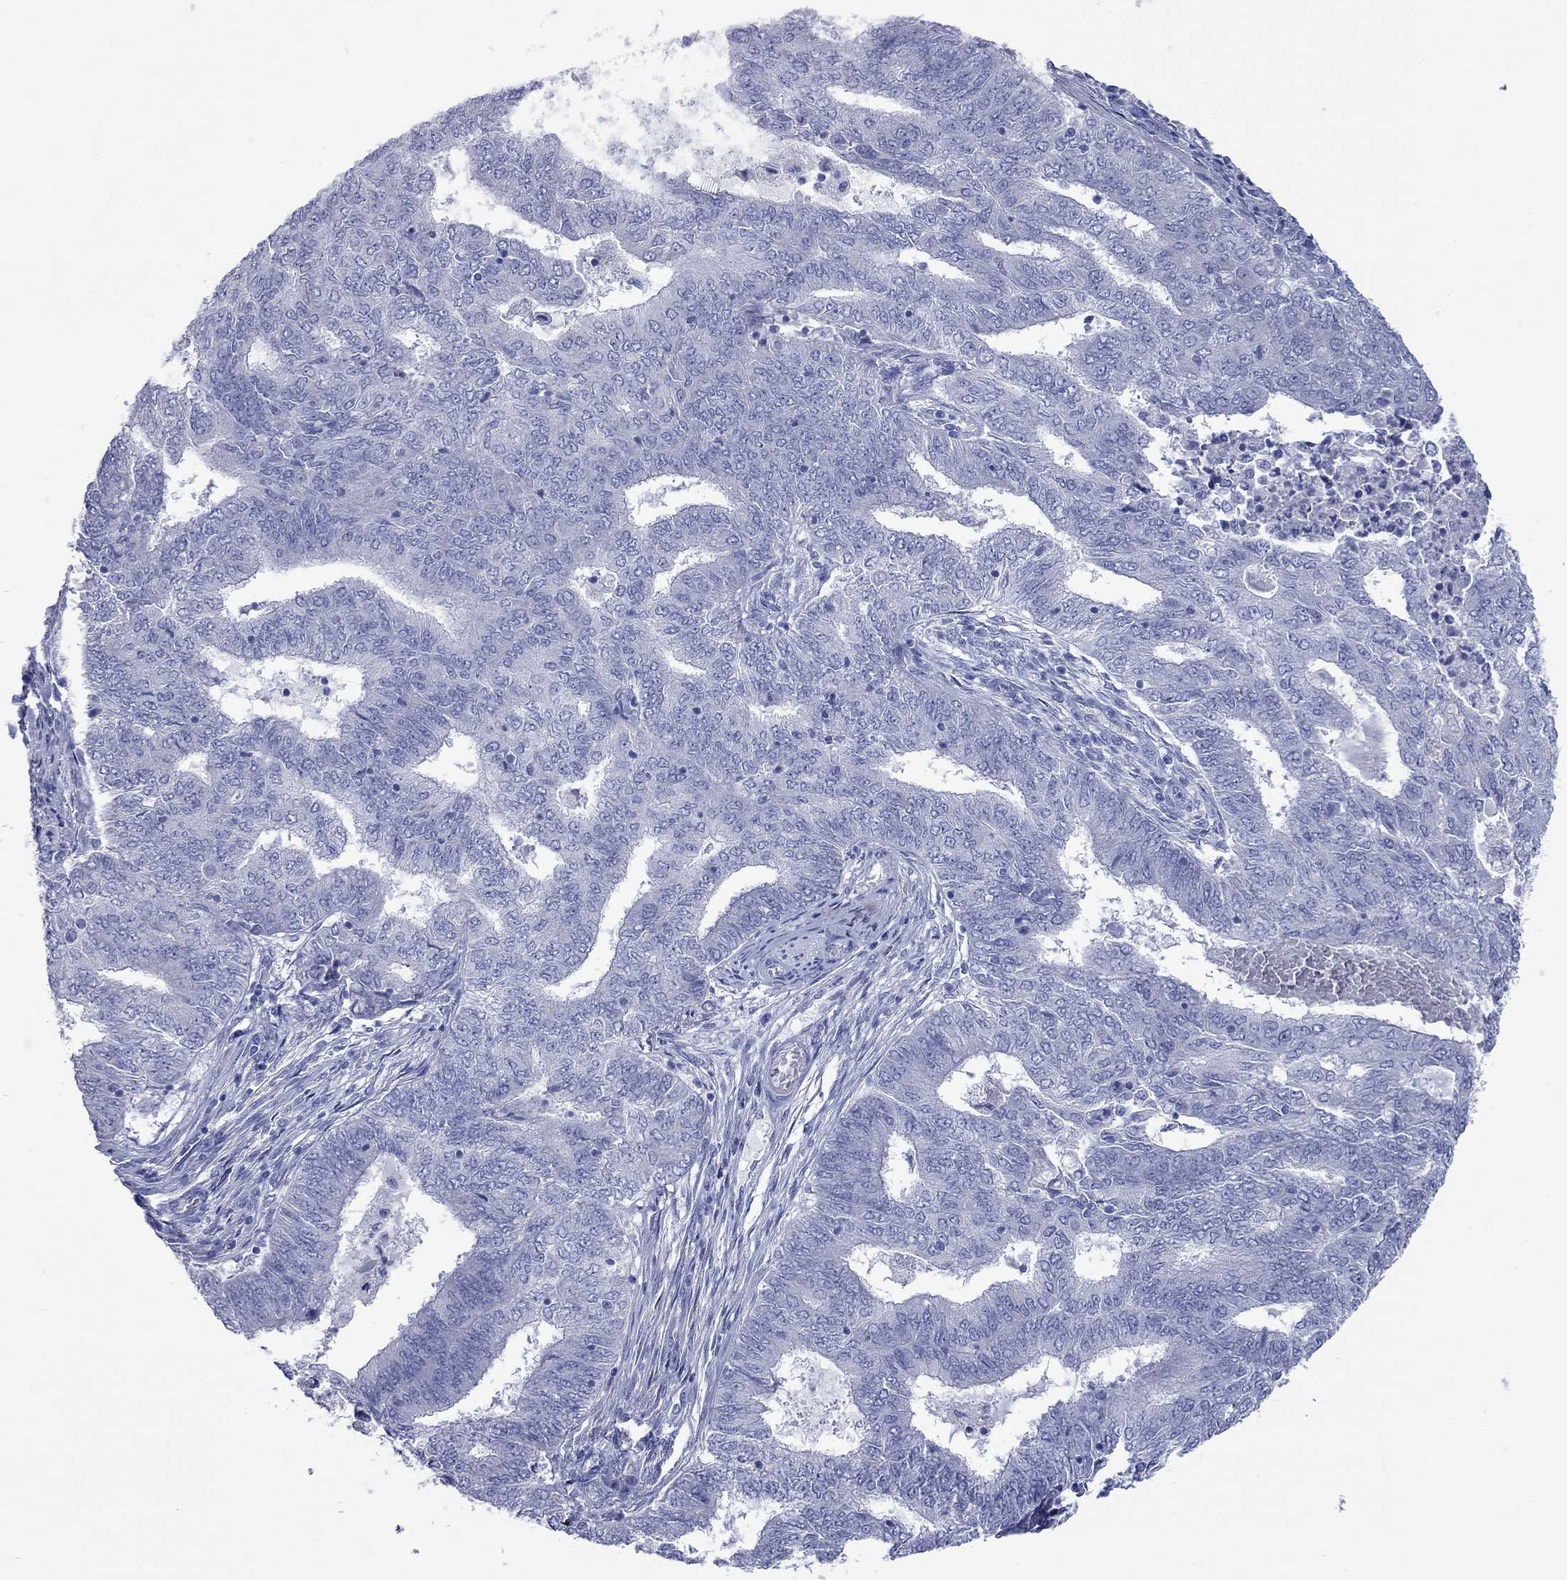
{"staining": {"intensity": "negative", "quantity": "none", "location": "none"}, "tissue": "endometrial cancer", "cell_type": "Tumor cells", "image_type": "cancer", "snomed": [{"axis": "morphology", "description": "Adenocarcinoma, NOS"}, {"axis": "topography", "description": "Endometrium"}], "caption": "Tumor cells show no significant positivity in endometrial cancer (adenocarcinoma).", "gene": "VSIG10", "patient": {"sex": "female", "age": 62}}